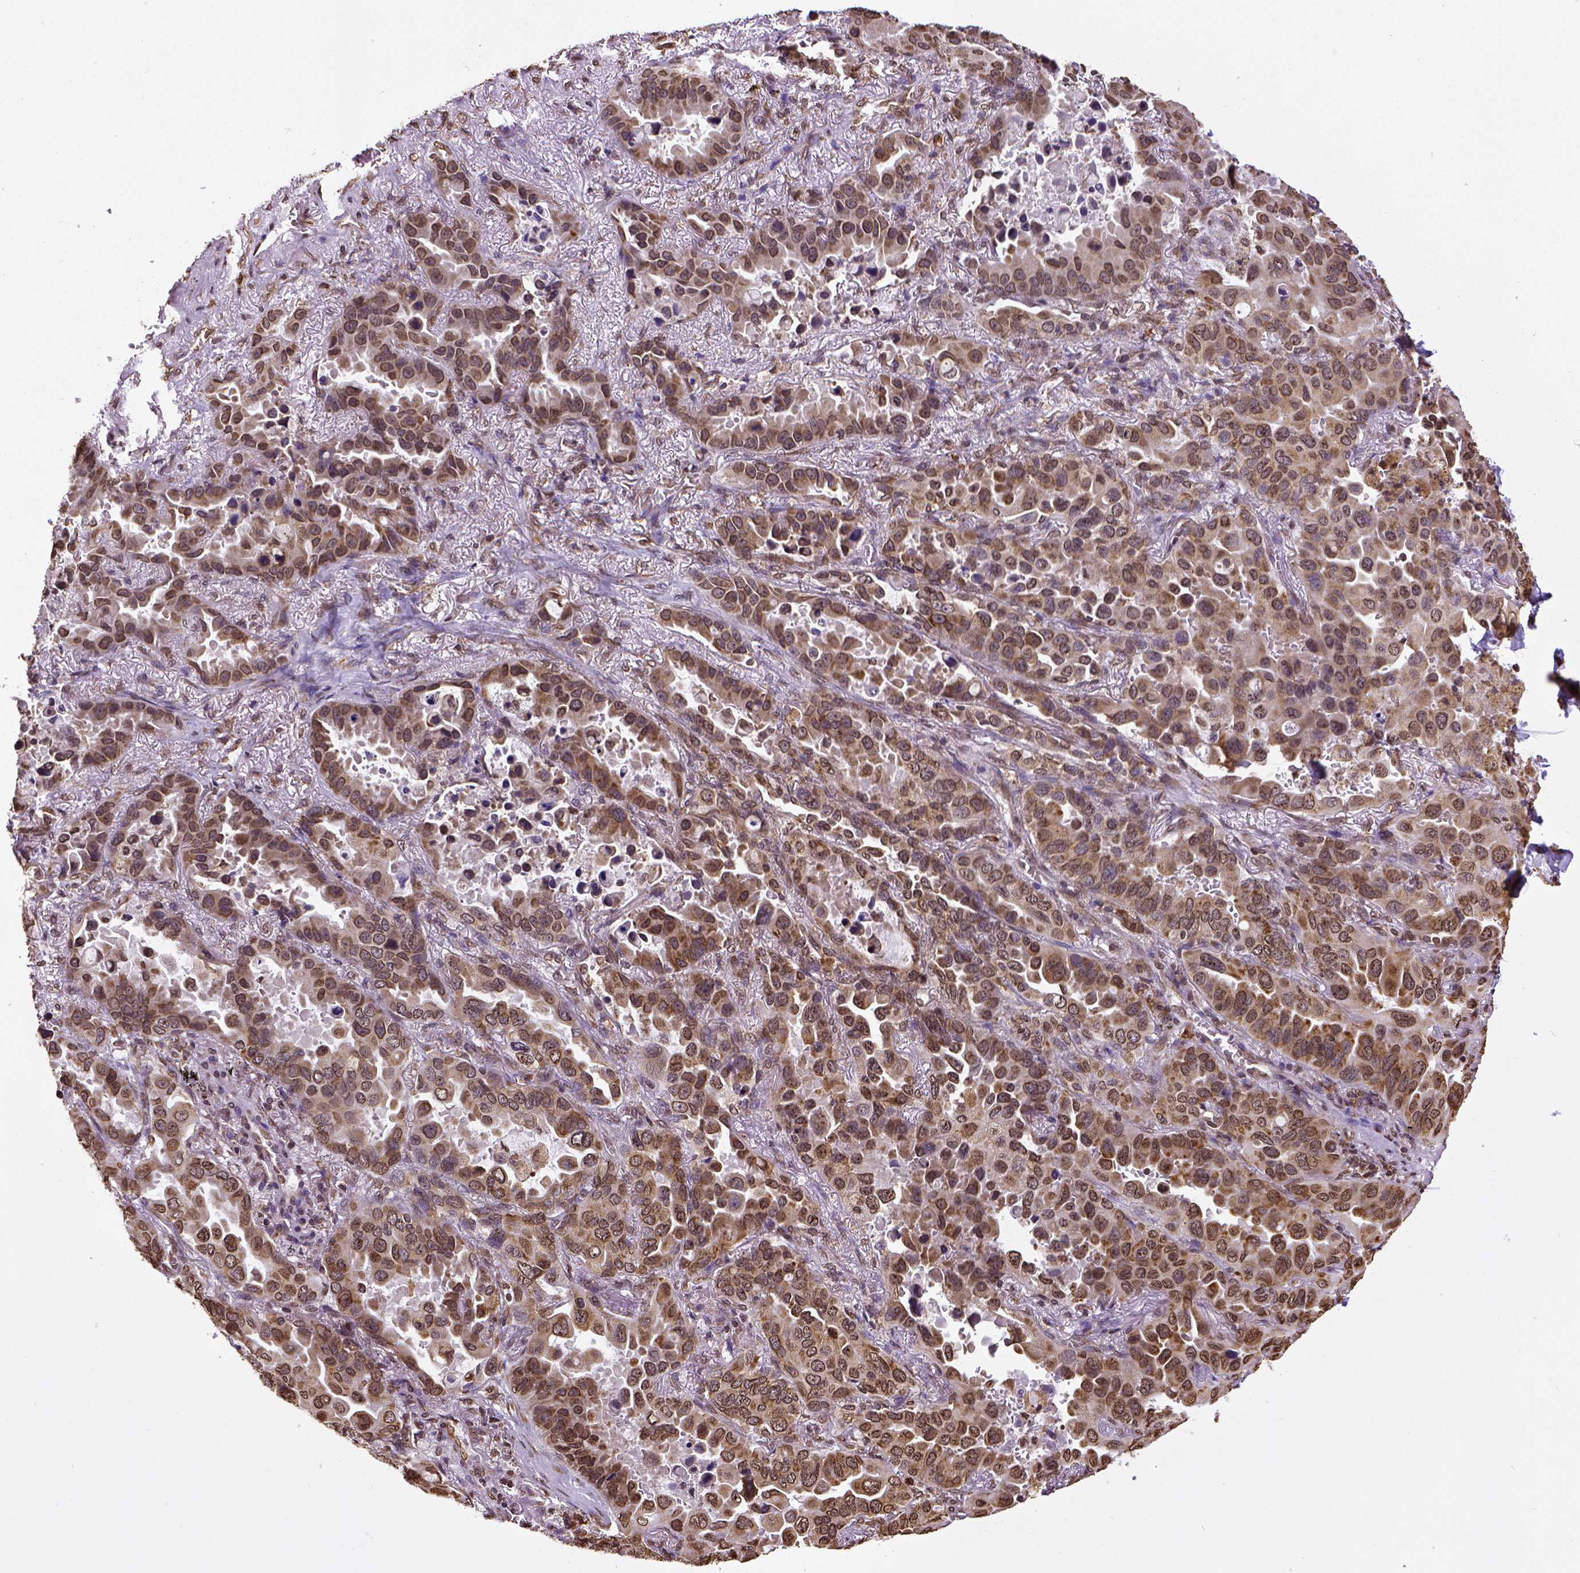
{"staining": {"intensity": "strong", "quantity": ">75%", "location": "cytoplasmic/membranous,nuclear"}, "tissue": "lung cancer", "cell_type": "Tumor cells", "image_type": "cancer", "snomed": [{"axis": "morphology", "description": "Adenocarcinoma, NOS"}, {"axis": "topography", "description": "Lung"}], "caption": "Immunohistochemical staining of lung cancer displays high levels of strong cytoplasmic/membranous and nuclear staining in approximately >75% of tumor cells. (DAB (3,3'-diaminobenzidine) = brown stain, brightfield microscopy at high magnification).", "gene": "MTDH", "patient": {"sex": "male", "age": 64}}